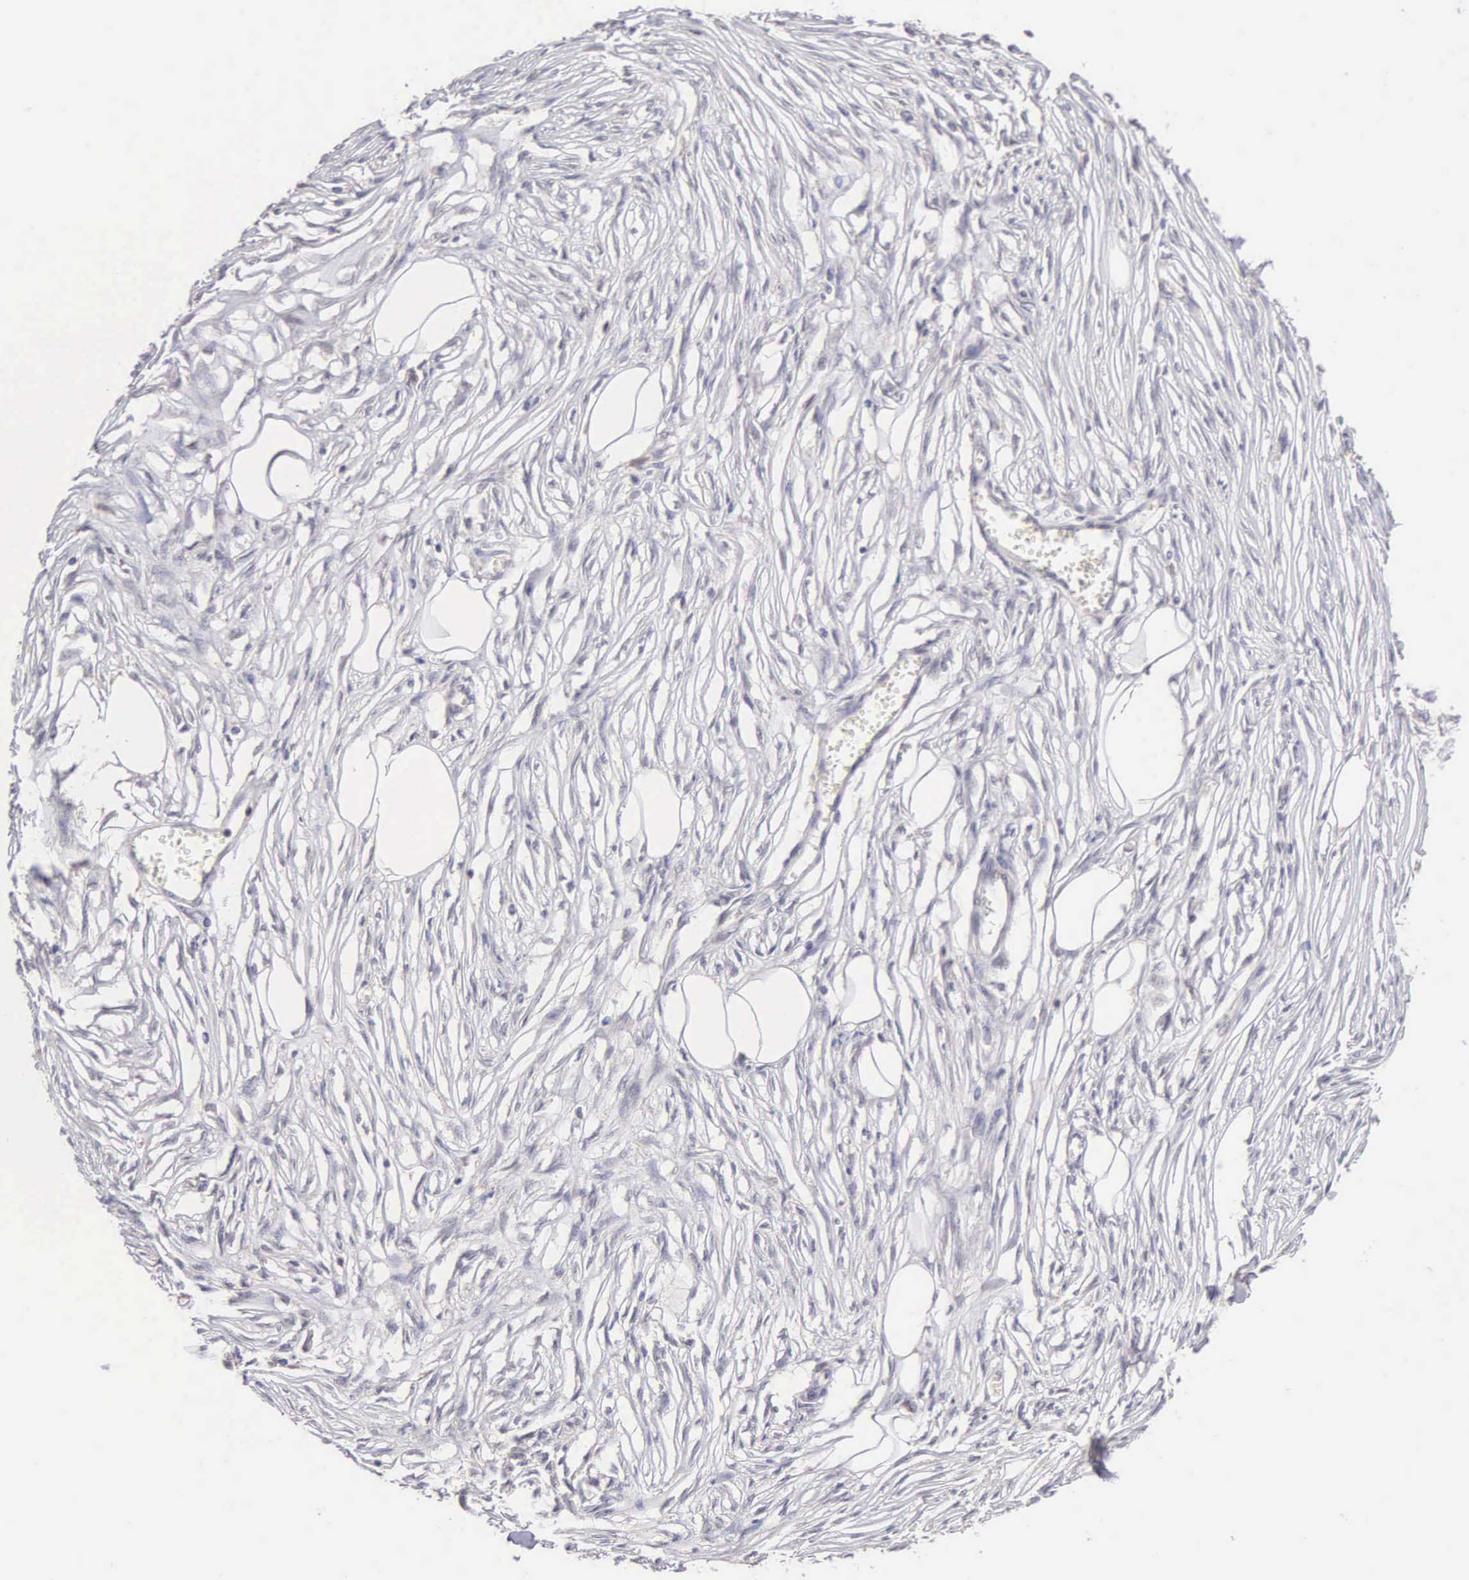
{"staining": {"intensity": "negative", "quantity": "none", "location": "none"}, "tissue": "adipose tissue", "cell_type": "Adipocytes", "image_type": "normal", "snomed": [{"axis": "morphology", "description": "Normal tissue, NOS"}, {"axis": "morphology", "description": "Sarcoma, NOS"}, {"axis": "topography", "description": "Skin"}, {"axis": "topography", "description": "Soft tissue"}], "caption": "Adipose tissue stained for a protein using immunohistochemistry displays no positivity adipocytes.", "gene": "BRD1", "patient": {"sex": "female", "age": 51}}